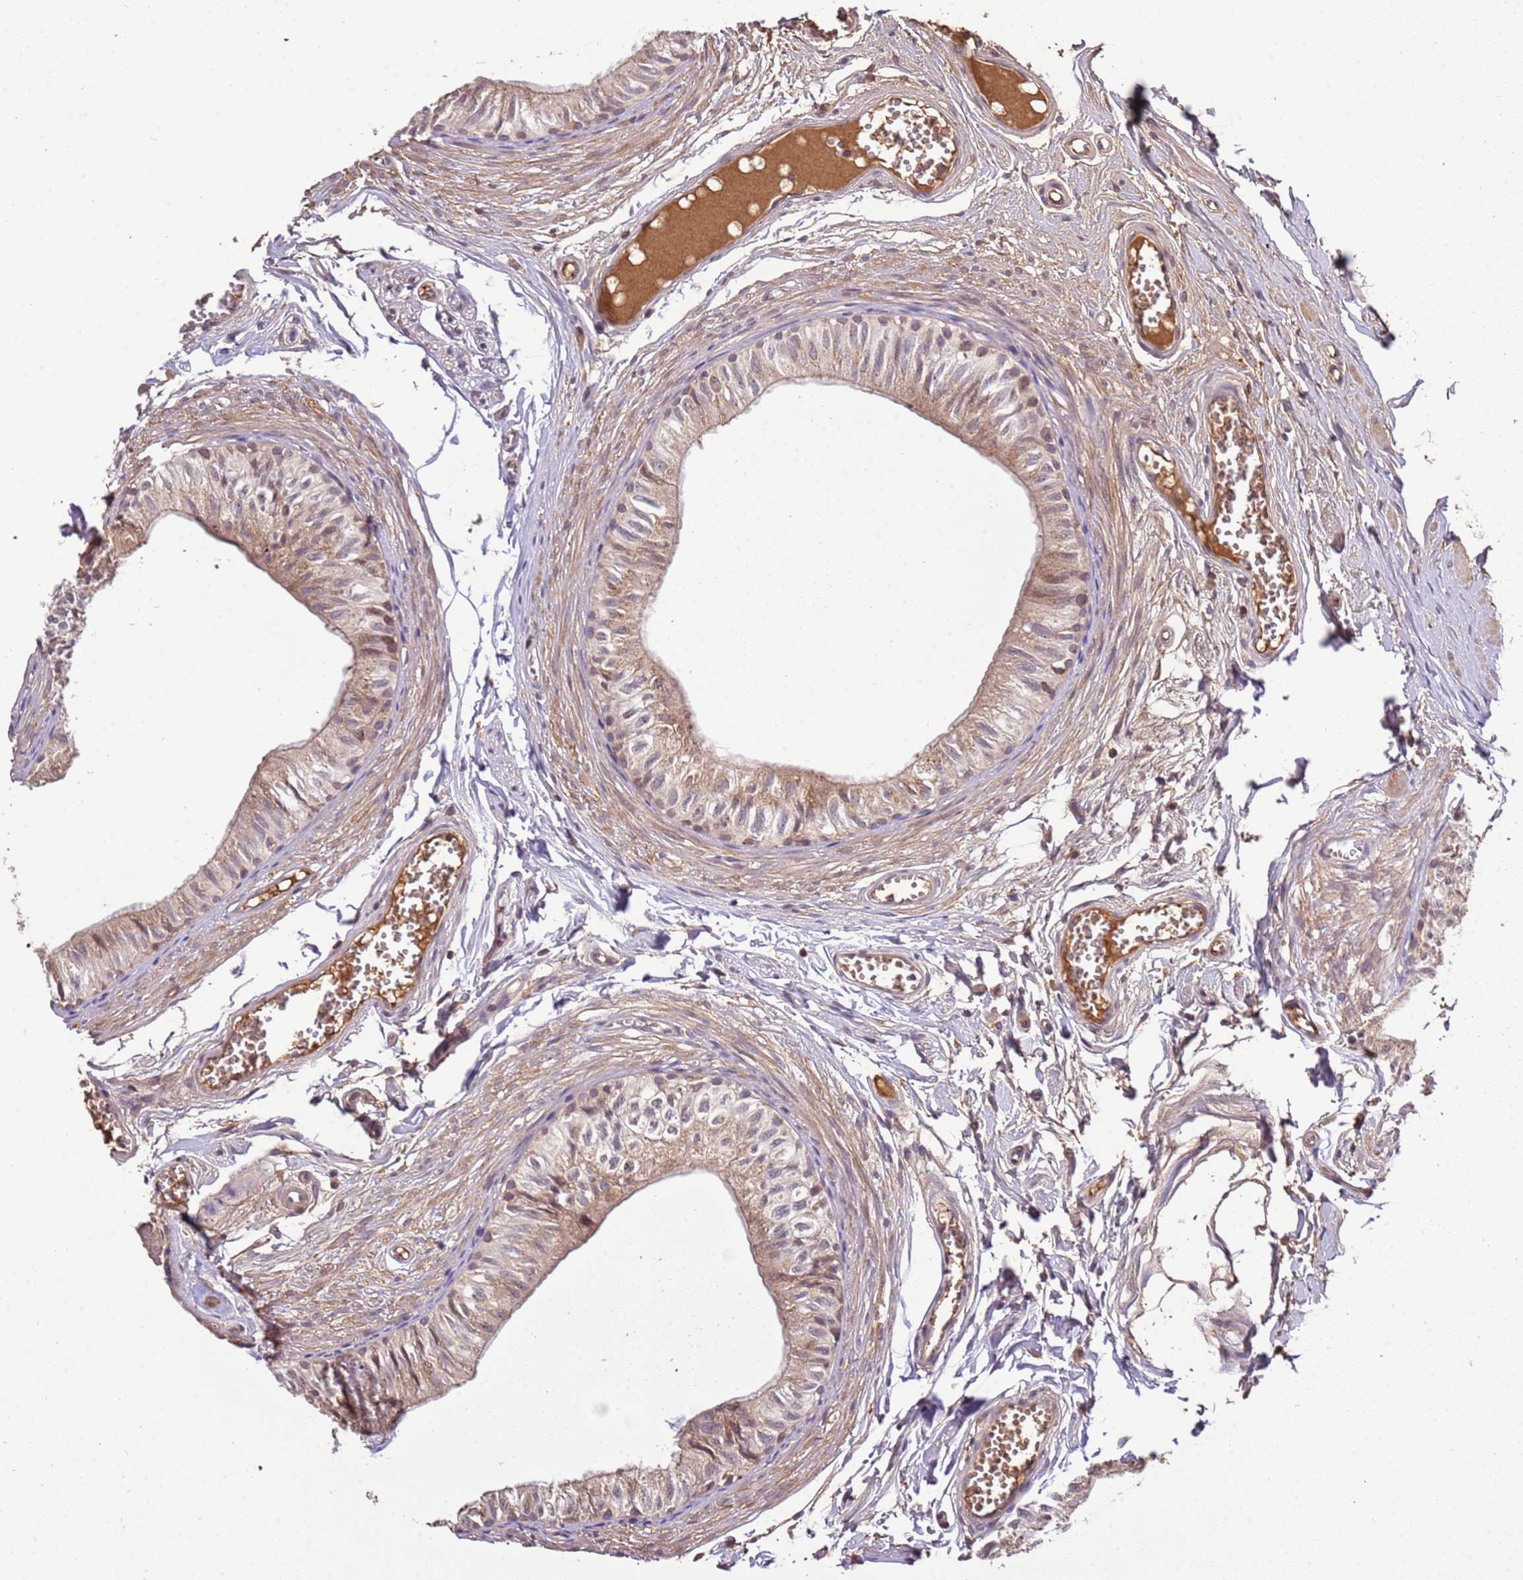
{"staining": {"intensity": "moderate", "quantity": ">75%", "location": "cytoplasmic/membranous"}, "tissue": "epididymis", "cell_type": "Glandular cells", "image_type": "normal", "snomed": [{"axis": "morphology", "description": "Normal tissue, NOS"}, {"axis": "topography", "description": "Epididymis"}], "caption": "This histopathology image shows immunohistochemistry (IHC) staining of normal epididymis, with medium moderate cytoplasmic/membranous expression in approximately >75% of glandular cells.", "gene": "ZNF624", "patient": {"sex": "male", "age": 37}}